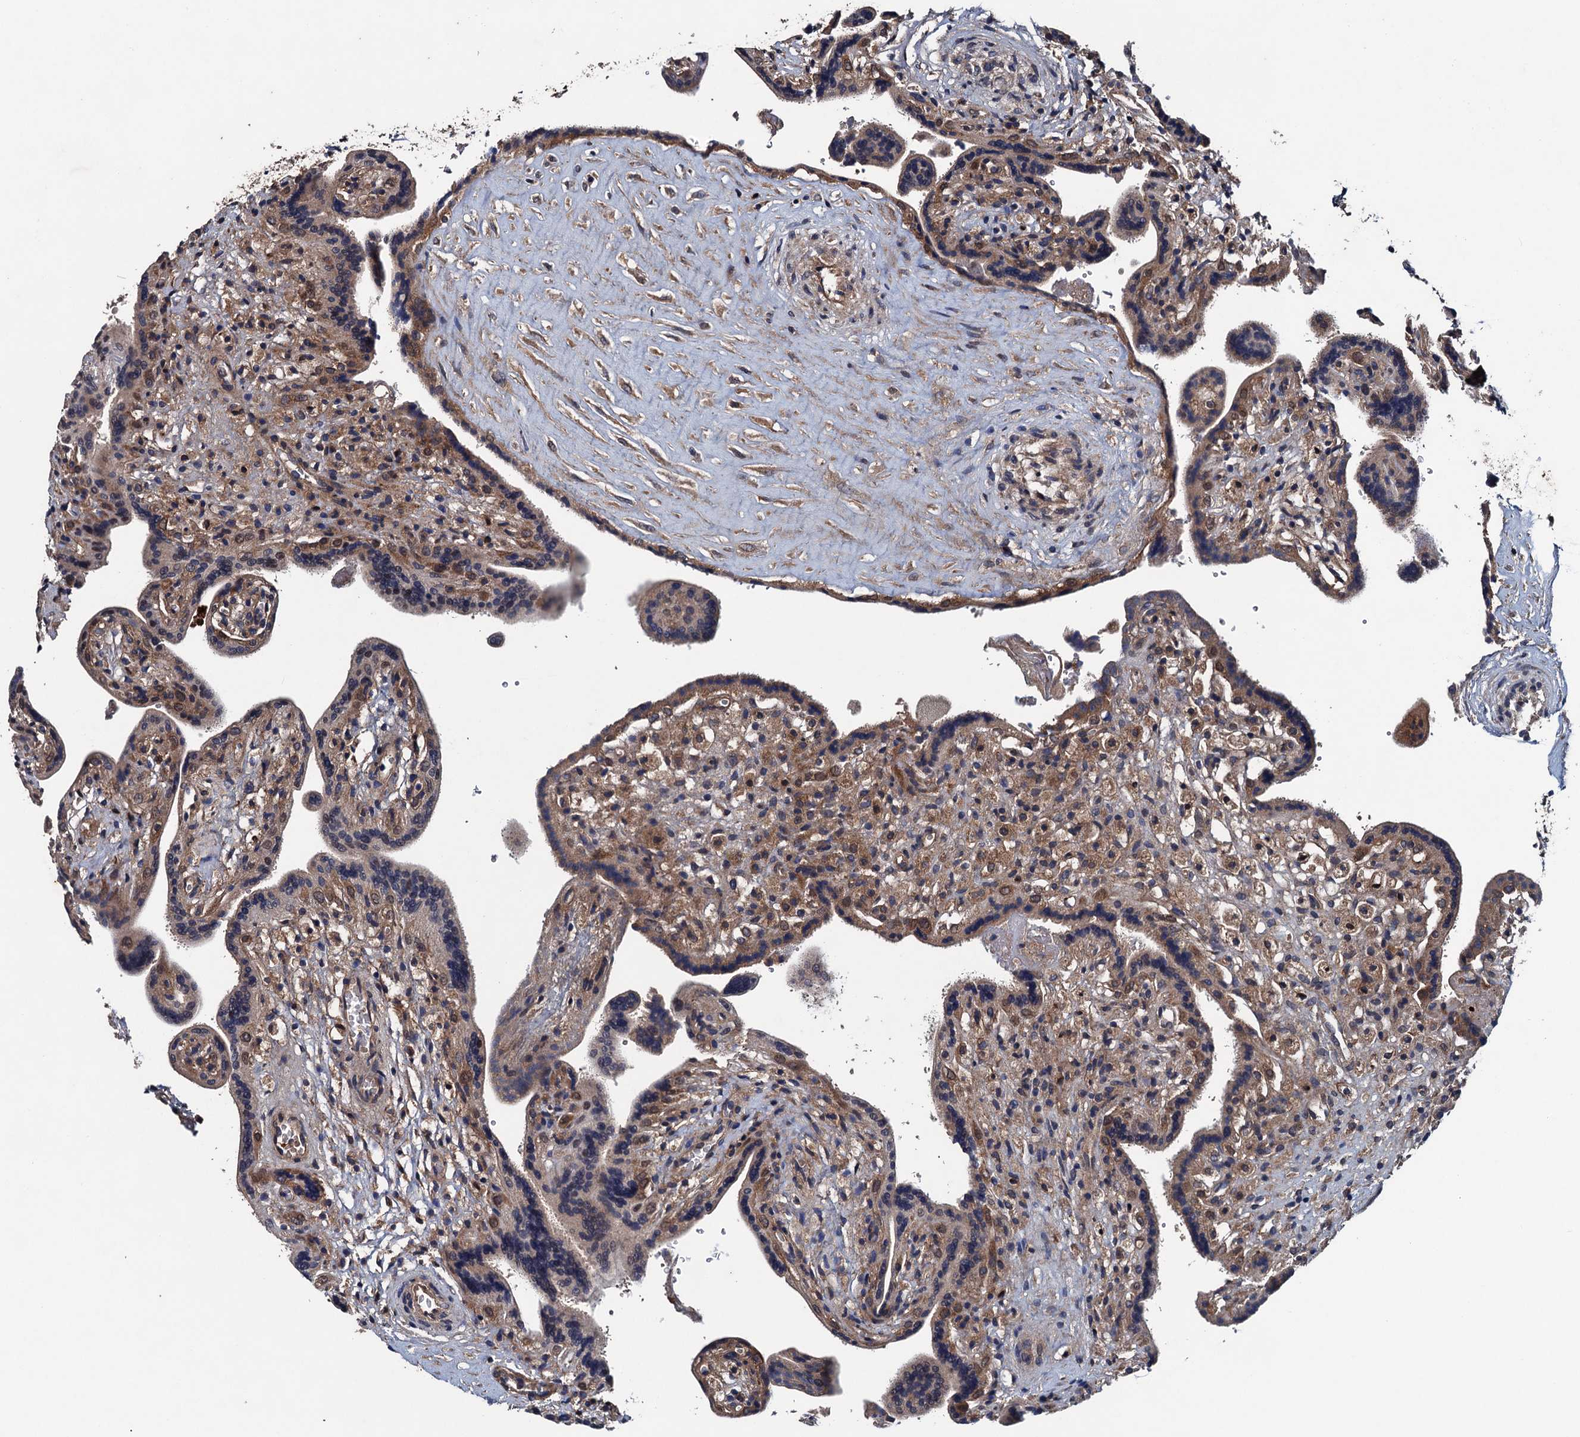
{"staining": {"intensity": "moderate", "quantity": ">75%", "location": "cytoplasmic/membranous"}, "tissue": "placenta", "cell_type": "Trophoblastic cells", "image_type": "normal", "snomed": [{"axis": "morphology", "description": "Normal tissue, NOS"}, {"axis": "topography", "description": "Placenta"}], "caption": "IHC image of normal placenta stained for a protein (brown), which exhibits medium levels of moderate cytoplasmic/membranous positivity in about >75% of trophoblastic cells.", "gene": "BLTP3B", "patient": {"sex": "female", "age": 37}}